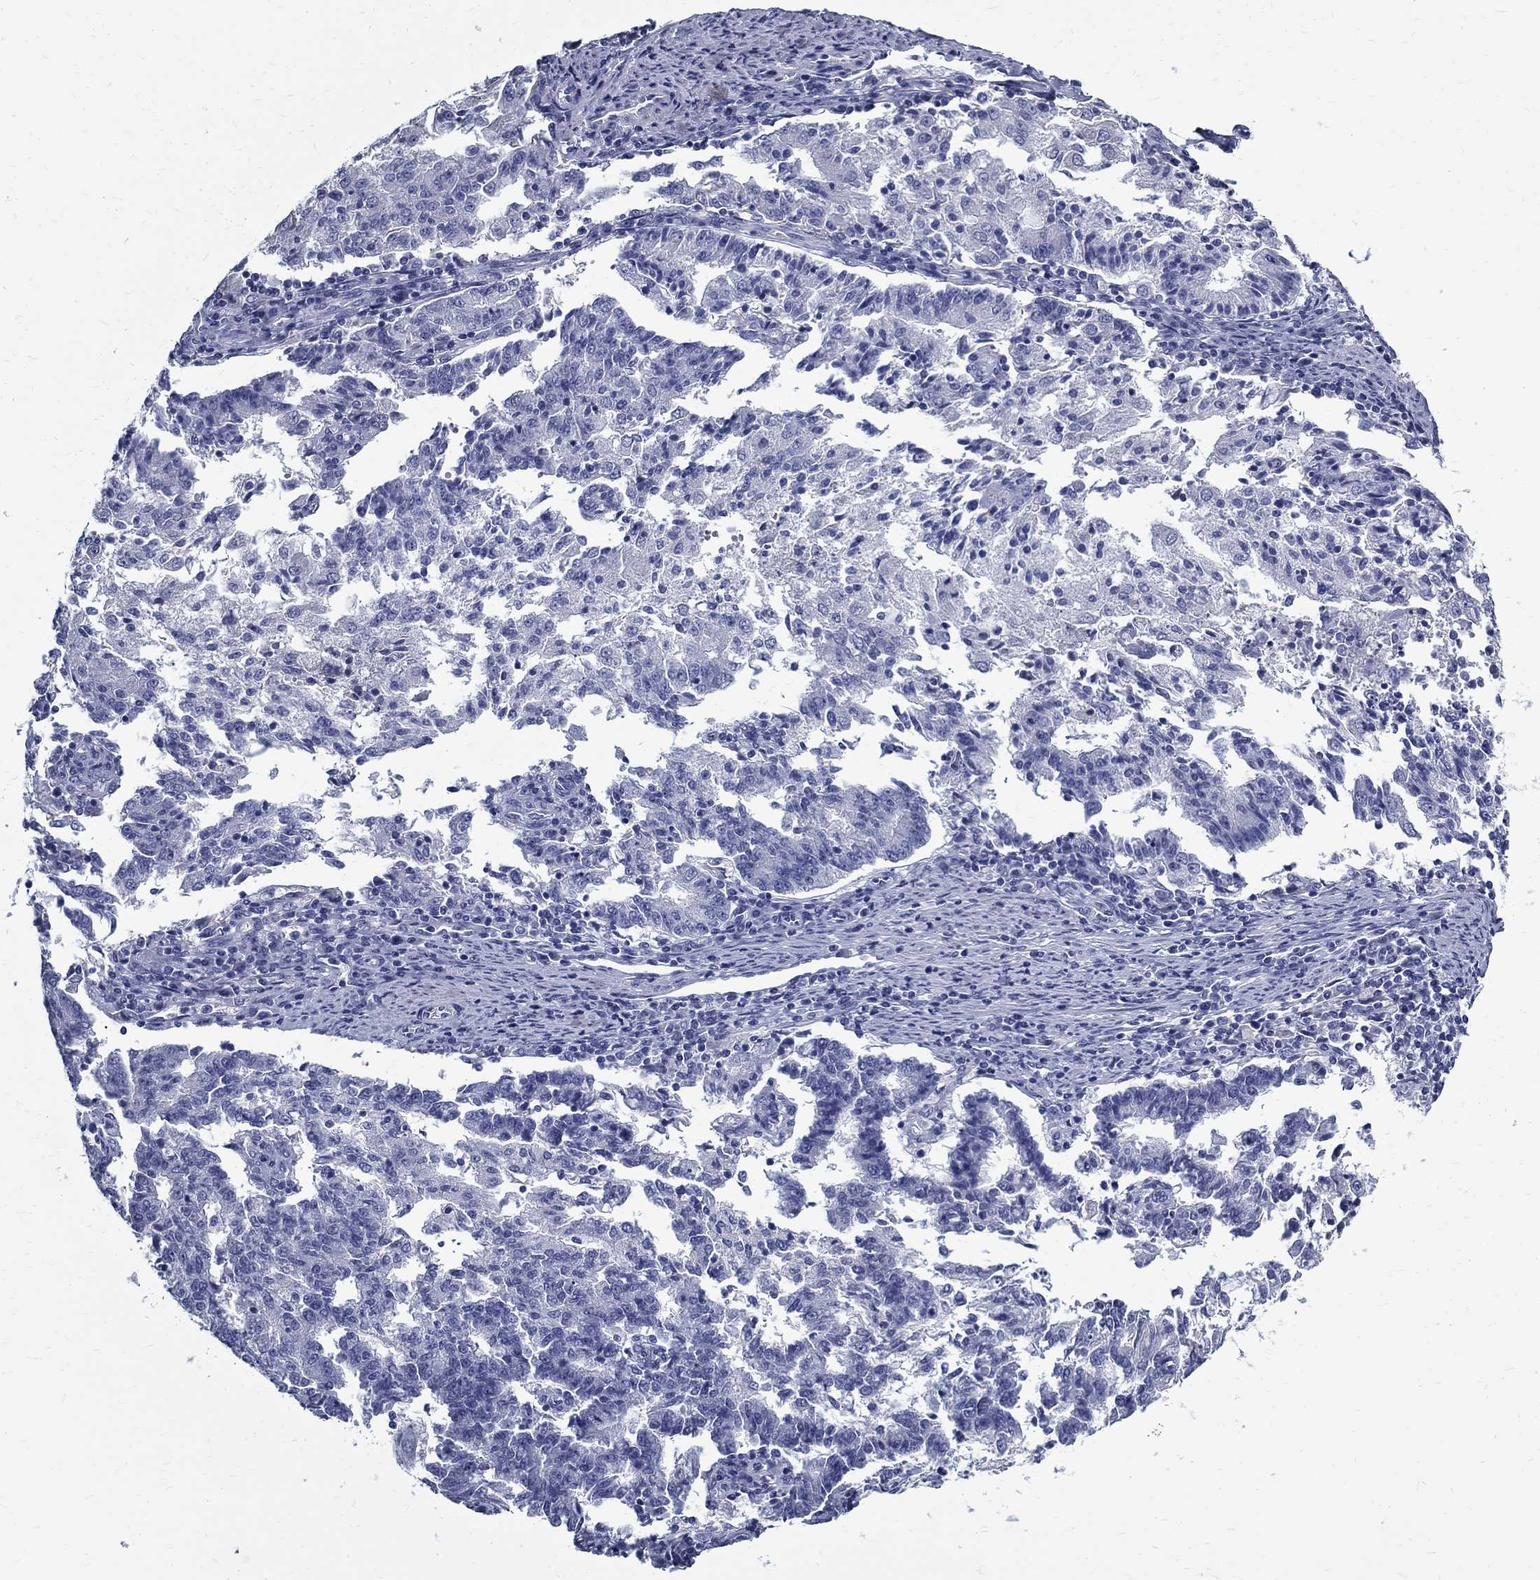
{"staining": {"intensity": "negative", "quantity": "none", "location": "none"}, "tissue": "endometrial cancer", "cell_type": "Tumor cells", "image_type": "cancer", "snomed": [{"axis": "morphology", "description": "Adenocarcinoma, NOS"}, {"axis": "topography", "description": "Endometrium"}], "caption": "Immunohistochemistry (IHC) of endometrial adenocarcinoma displays no expression in tumor cells.", "gene": "TGM4", "patient": {"sex": "female", "age": 82}}